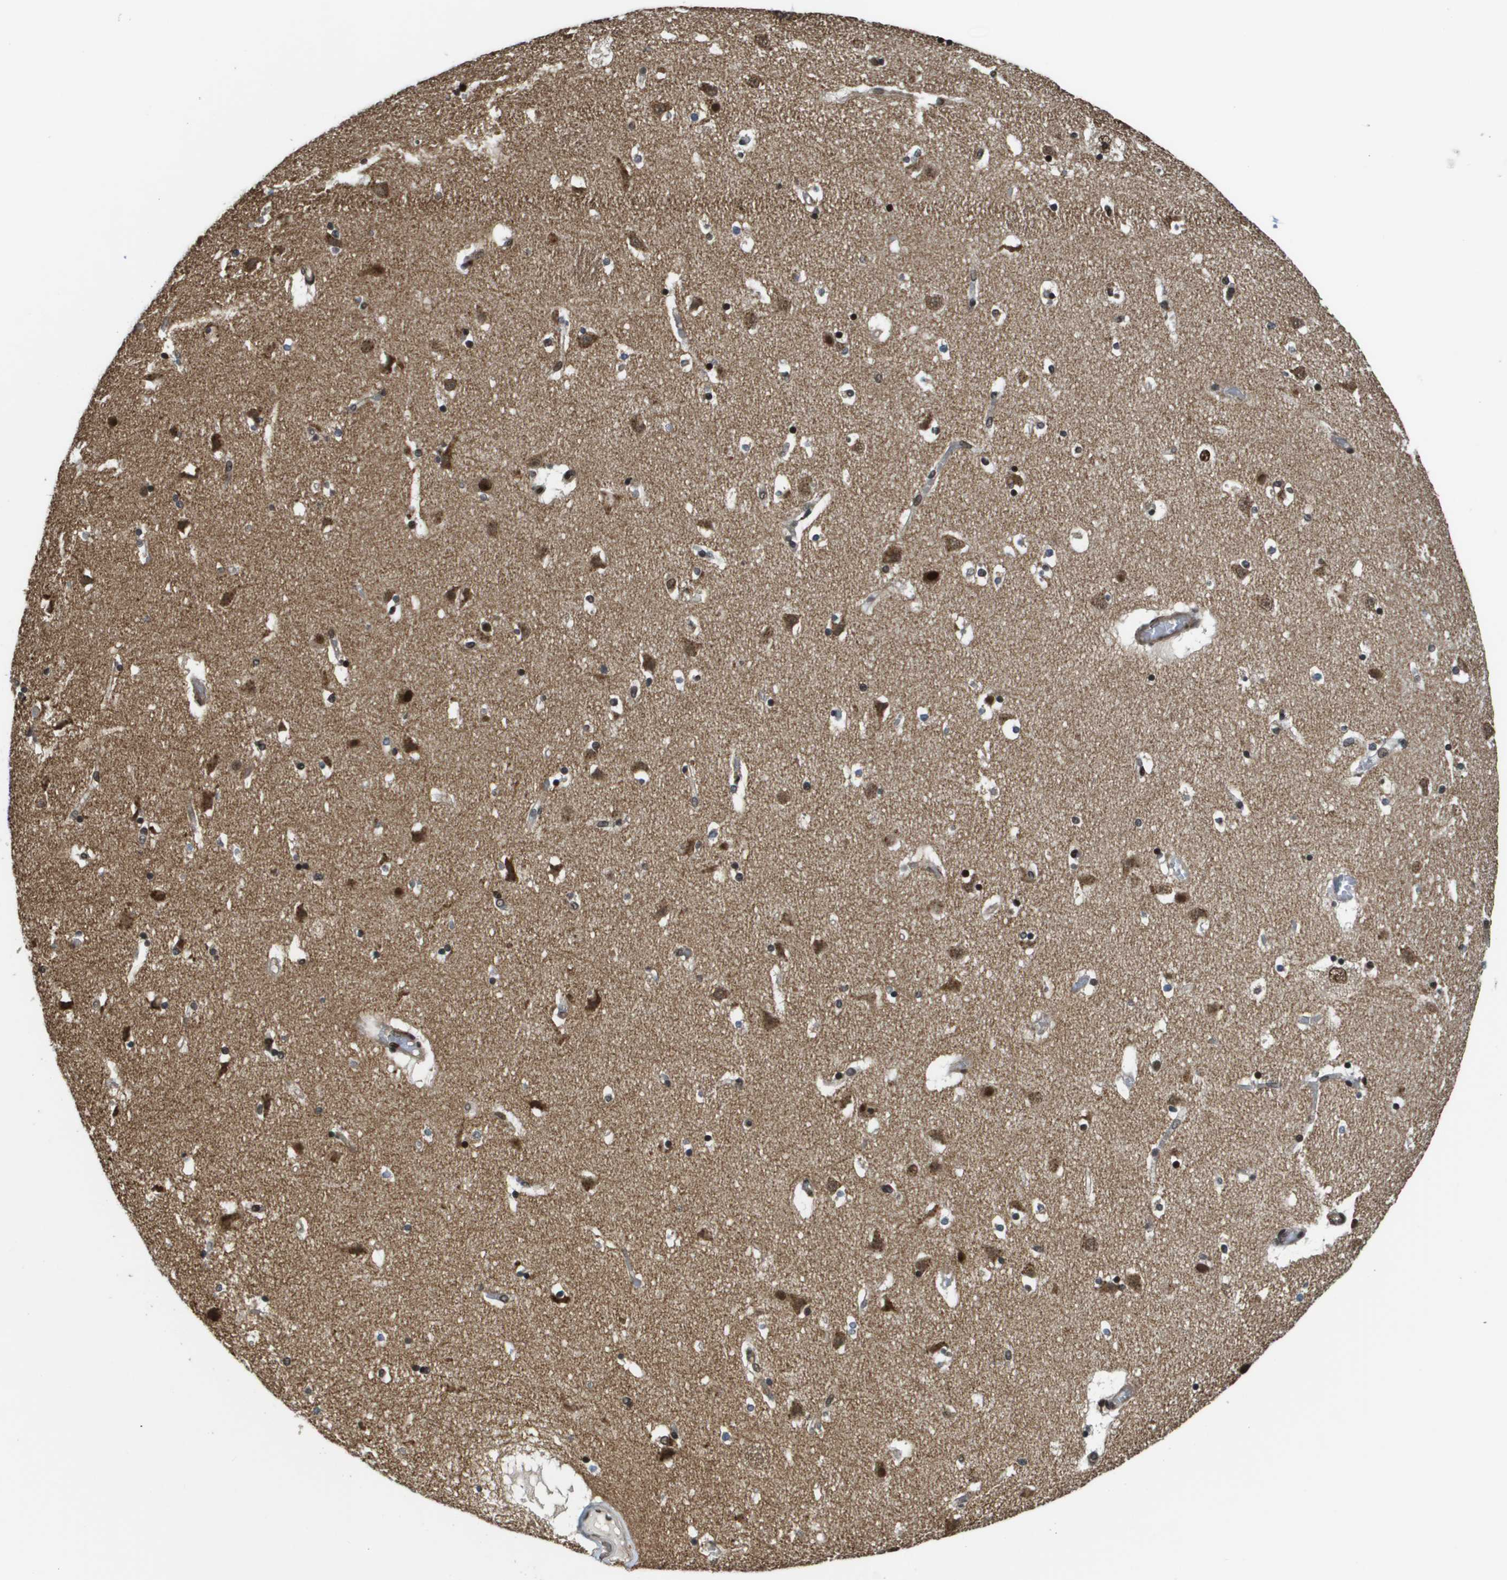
{"staining": {"intensity": "strong", "quantity": ">75%", "location": "nuclear"}, "tissue": "caudate", "cell_type": "Glial cells", "image_type": "normal", "snomed": [{"axis": "morphology", "description": "Normal tissue, NOS"}, {"axis": "topography", "description": "Lateral ventricle wall"}], "caption": "A photomicrograph showing strong nuclear staining in approximately >75% of glial cells in benign caudate, as visualized by brown immunohistochemical staining.", "gene": "RECQL4", "patient": {"sex": "male", "age": 45}}